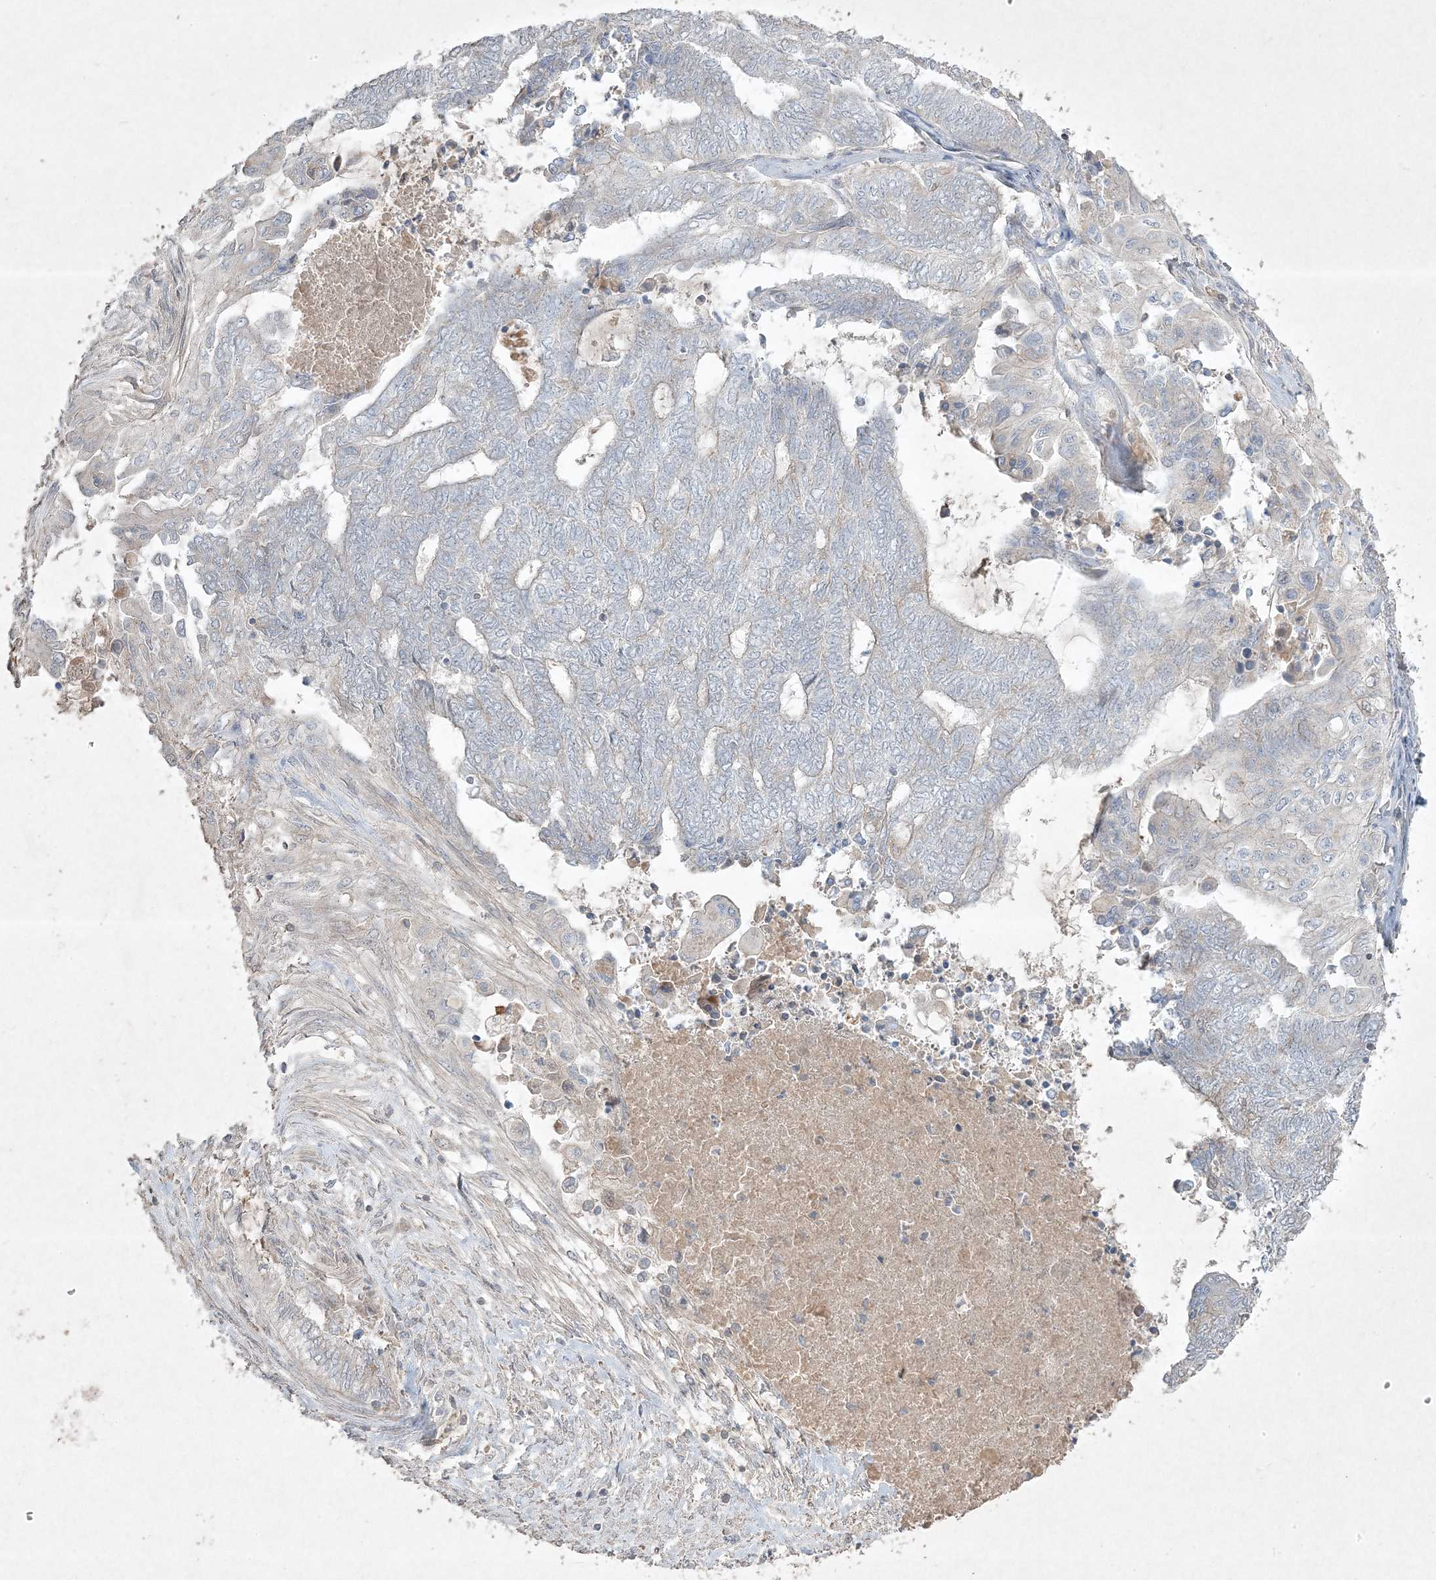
{"staining": {"intensity": "negative", "quantity": "none", "location": "none"}, "tissue": "endometrial cancer", "cell_type": "Tumor cells", "image_type": "cancer", "snomed": [{"axis": "morphology", "description": "Adenocarcinoma, NOS"}, {"axis": "topography", "description": "Uterus"}, {"axis": "topography", "description": "Endometrium"}], "caption": "A photomicrograph of endometrial cancer (adenocarcinoma) stained for a protein displays no brown staining in tumor cells. The staining was performed using DAB (3,3'-diaminobenzidine) to visualize the protein expression in brown, while the nuclei were stained in blue with hematoxylin (Magnification: 20x).", "gene": "RGL4", "patient": {"sex": "female", "age": 70}}